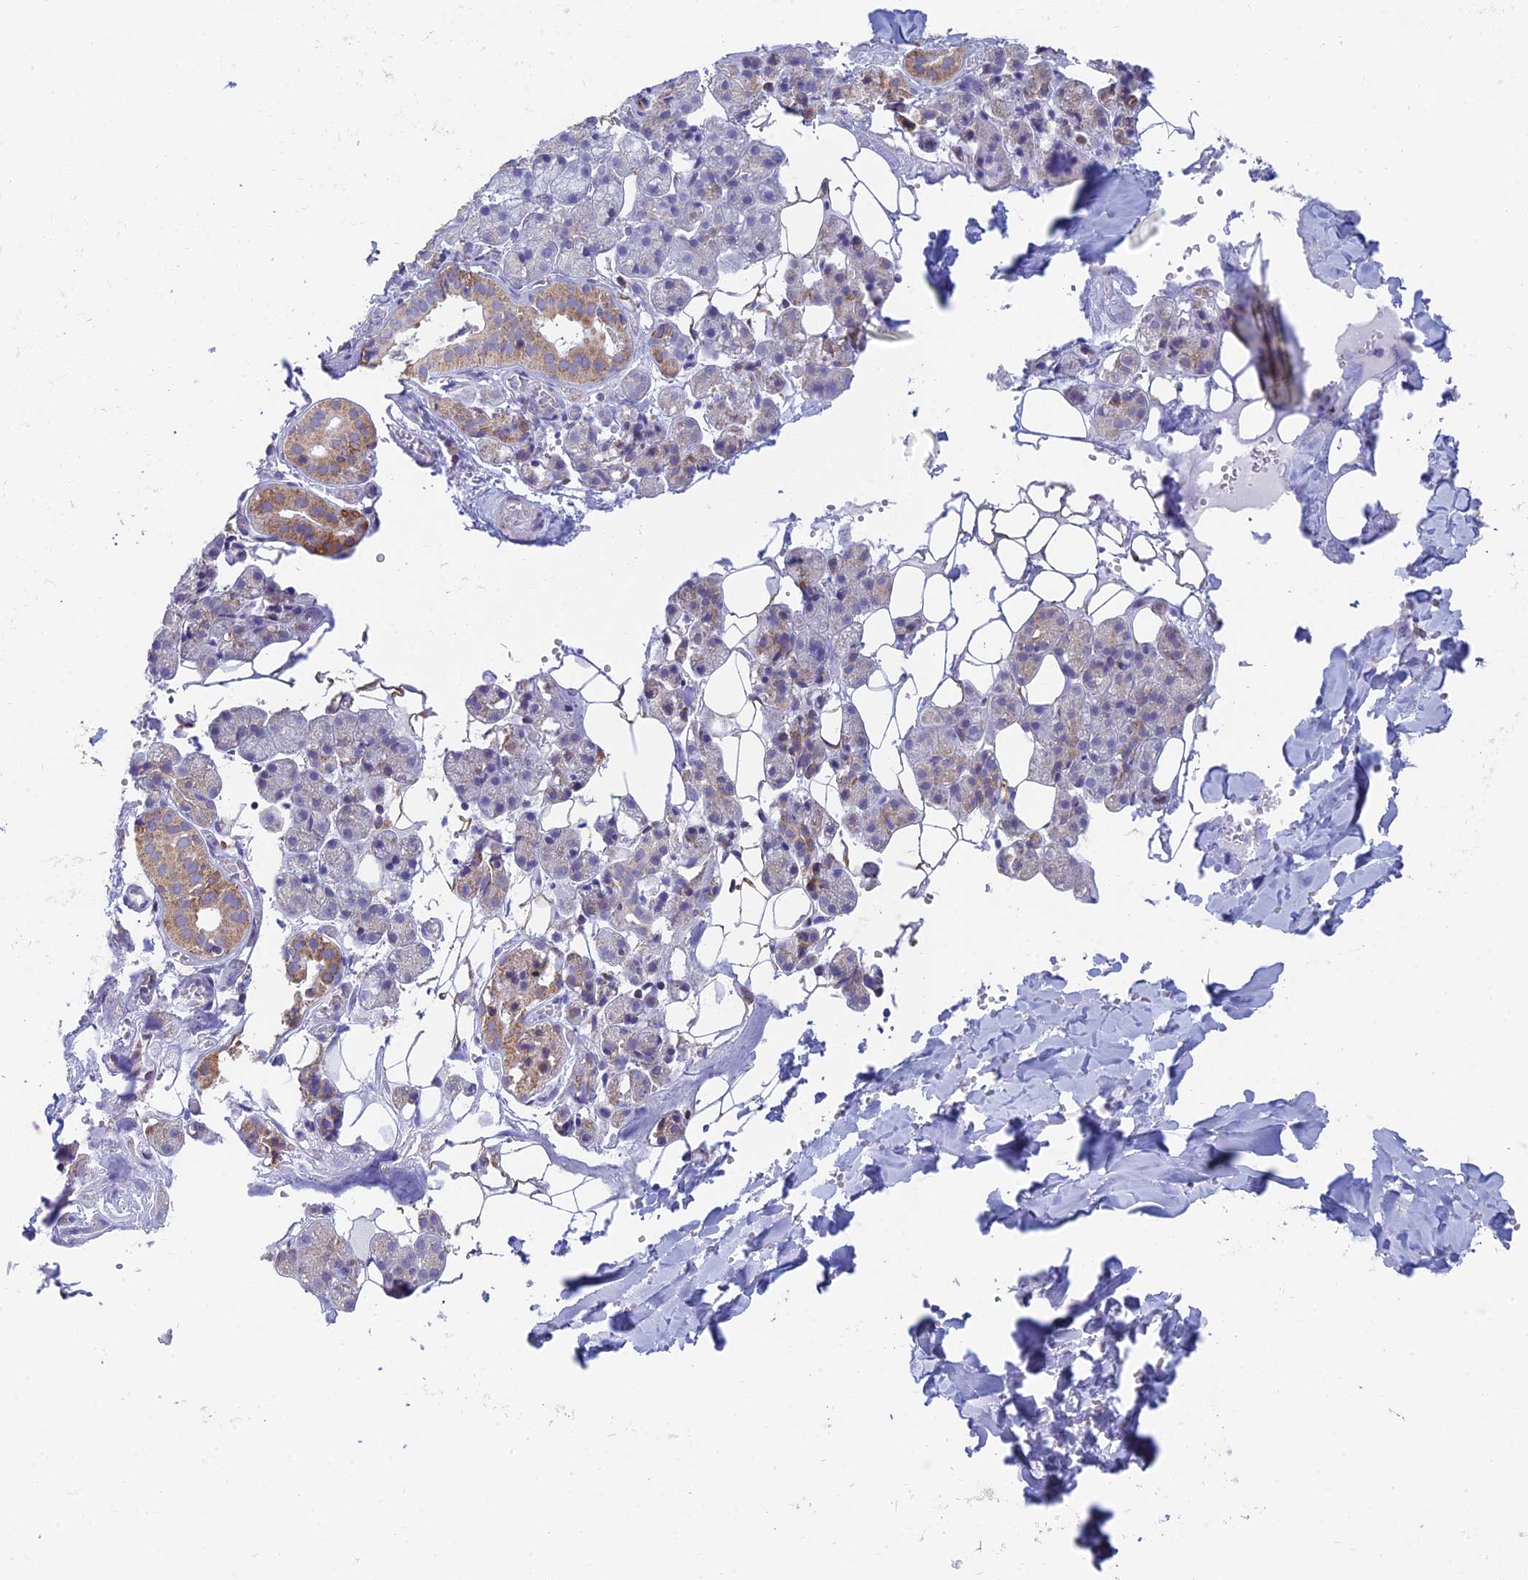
{"staining": {"intensity": "moderate", "quantity": "<25%", "location": "cytoplasmic/membranous"}, "tissue": "salivary gland", "cell_type": "Glandular cells", "image_type": "normal", "snomed": [{"axis": "morphology", "description": "Normal tissue, NOS"}, {"axis": "topography", "description": "Salivary gland"}], "caption": "Immunohistochemistry staining of normal salivary gland, which demonstrates low levels of moderate cytoplasmic/membranous expression in approximately <25% of glandular cells indicating moderate cytoplasmic/membranous protein staining. The staining was performed using DAB (brown) for protein detection and nuclei were counterstained in hematoxylin (blue).", "gene": "REXO5", "patient": {"sex": "female", "age": 33}}